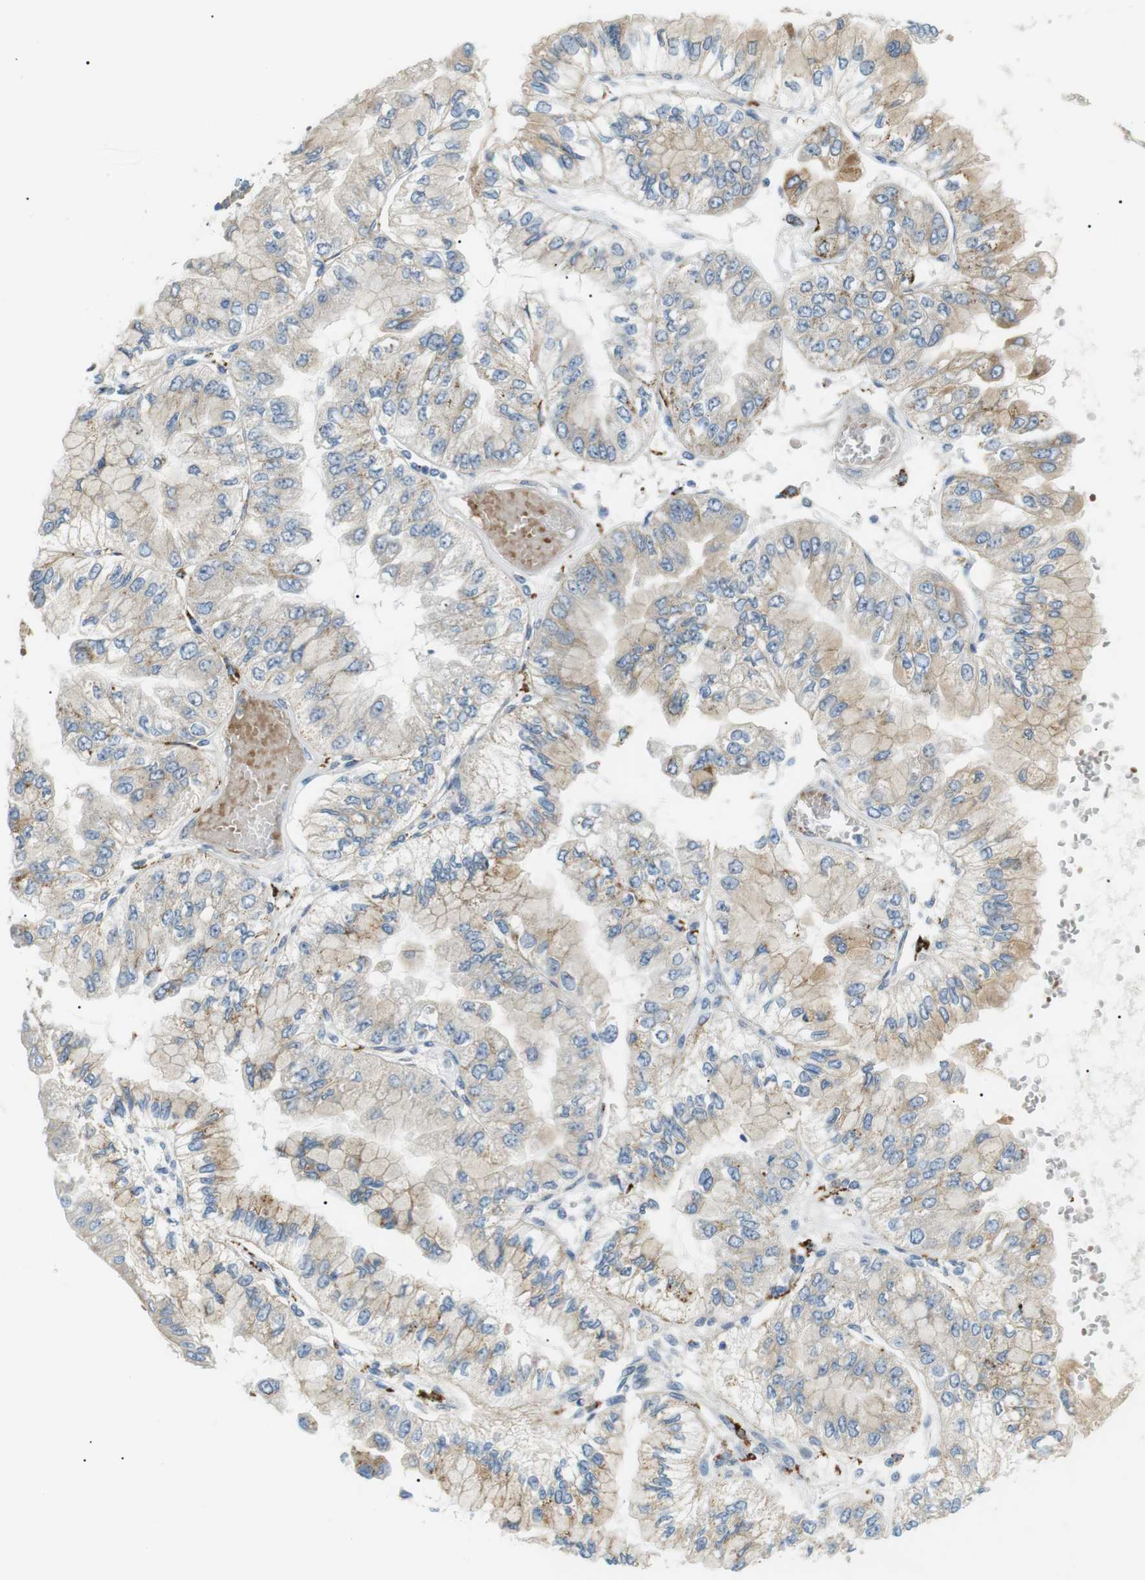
{"staining": {"intensity": "weak", "quantity": "25%-75%", "location": "cytoplasmic/membranous"}, "tissue": "liver cancer", "cell_type": "Tumor cells", "image_type": "cancer", "snomed": [{"axis": "morphology", "description": "Cholangiocarcinoma"}, {"axis": "topography", "description": "Liver"}], "caption": "Liver cholangiocarcinoma tissue demonstrates weak cytoplasmic/membranous expression in about 25%-75% of tumor cells", "gene": "B4GALNT2", "patient": {"sex": "female", "age": 79}}